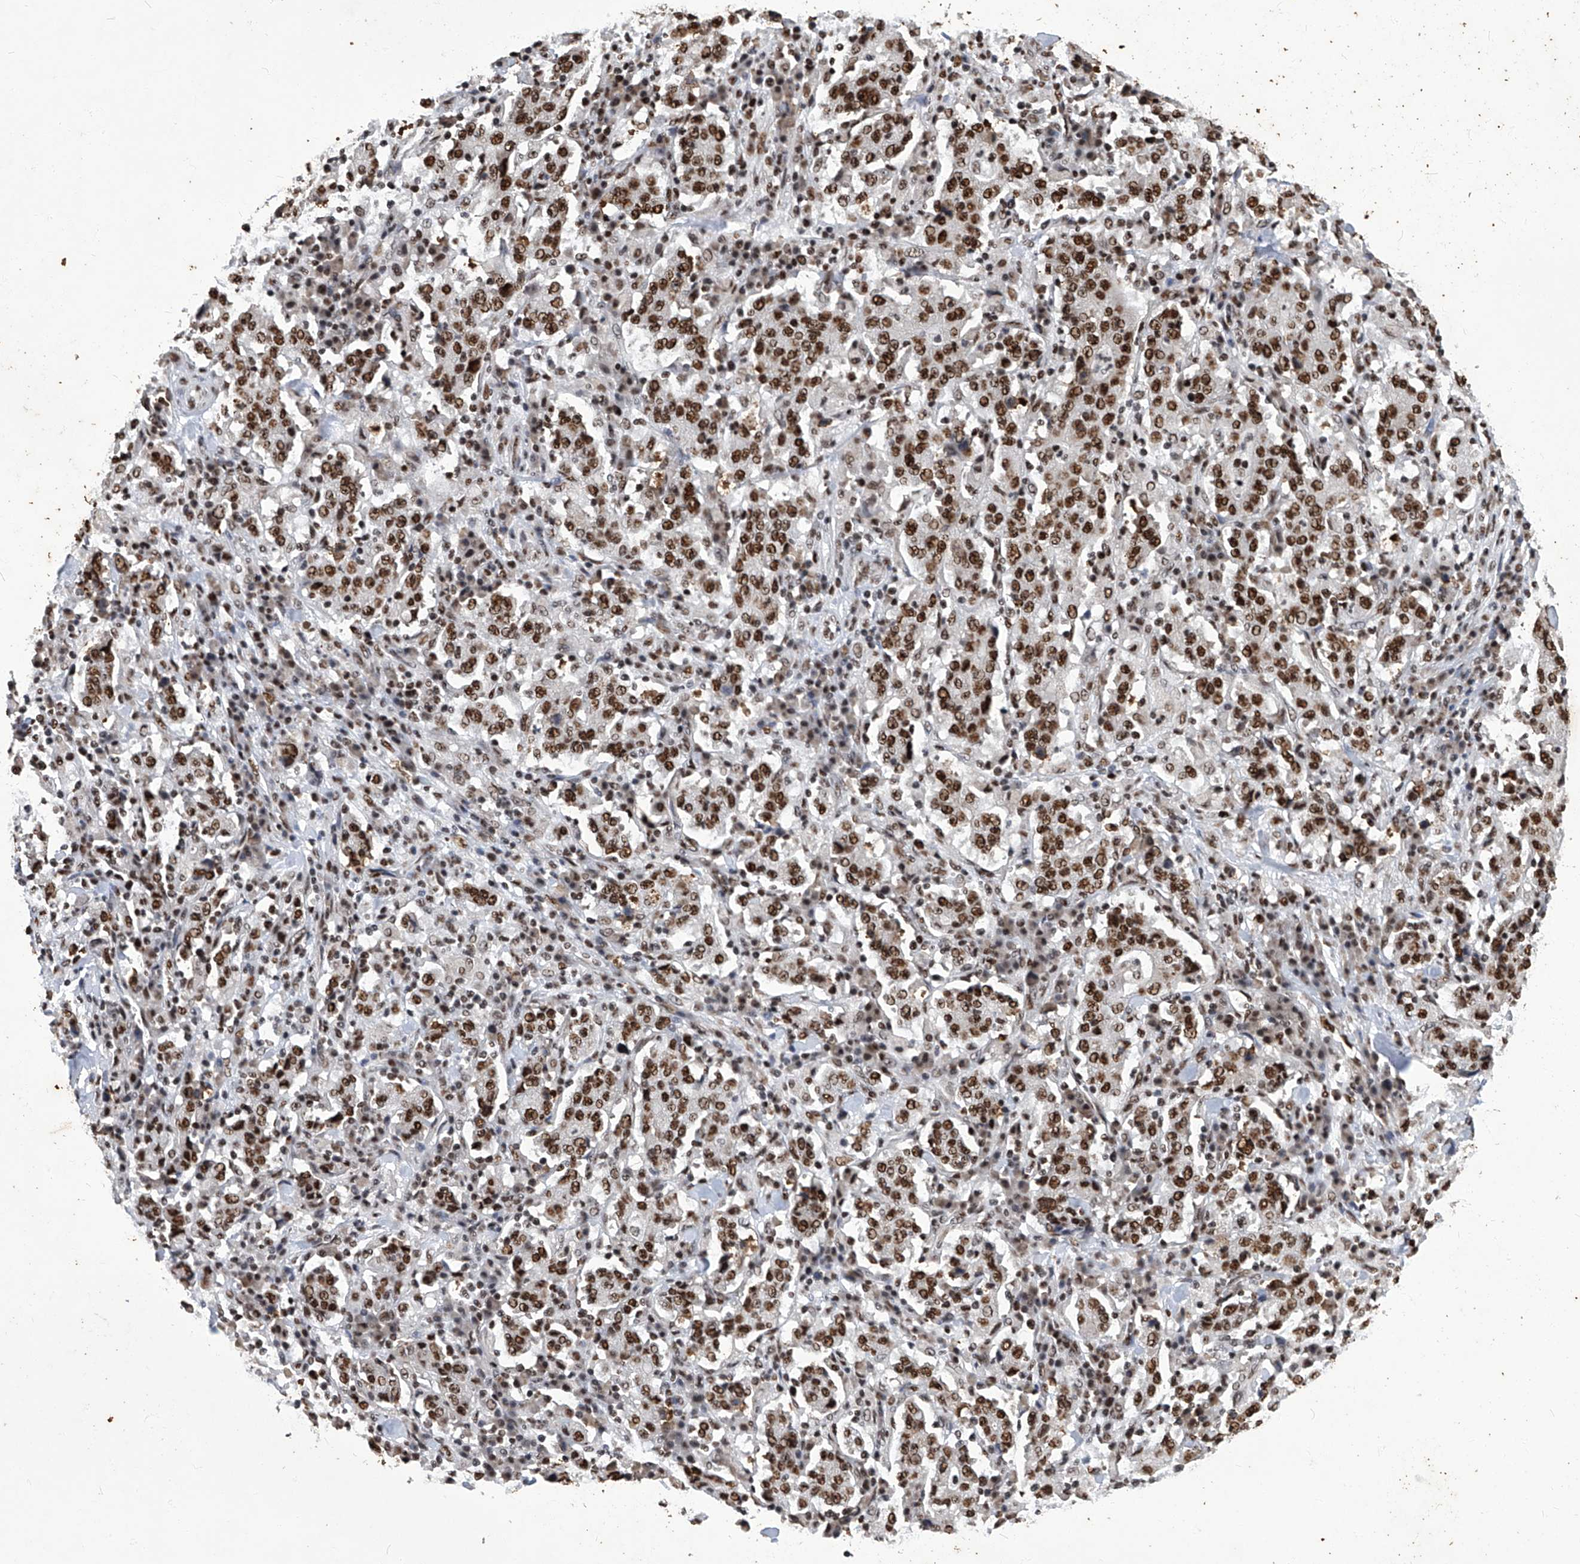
{"staining": {"intensity": "strong", "quantity": ">75%", "location": "nuclear"}, "tissue": "stomach cancer", "cell_type": "Tumor cells", "image_type": "cancer", "snomed": [{"axis": "morphology", "description": "Normal tissue, NOS"}, {"axis": "morphology", "description": "Adenocarcinoma, NOS"}, {"axis": "topography", "description": "Stomach, upper"}, {"axis": "topography", "description": "Stomach"}], "caption": "The photomicrograph exhibits a brown stain indicating the presence of a protein in the nuclear of tumor cells in stomach cancer (adenocarcinoma).", "gene": "HBP1", "patient": {"sex": "male", "age": 59}}